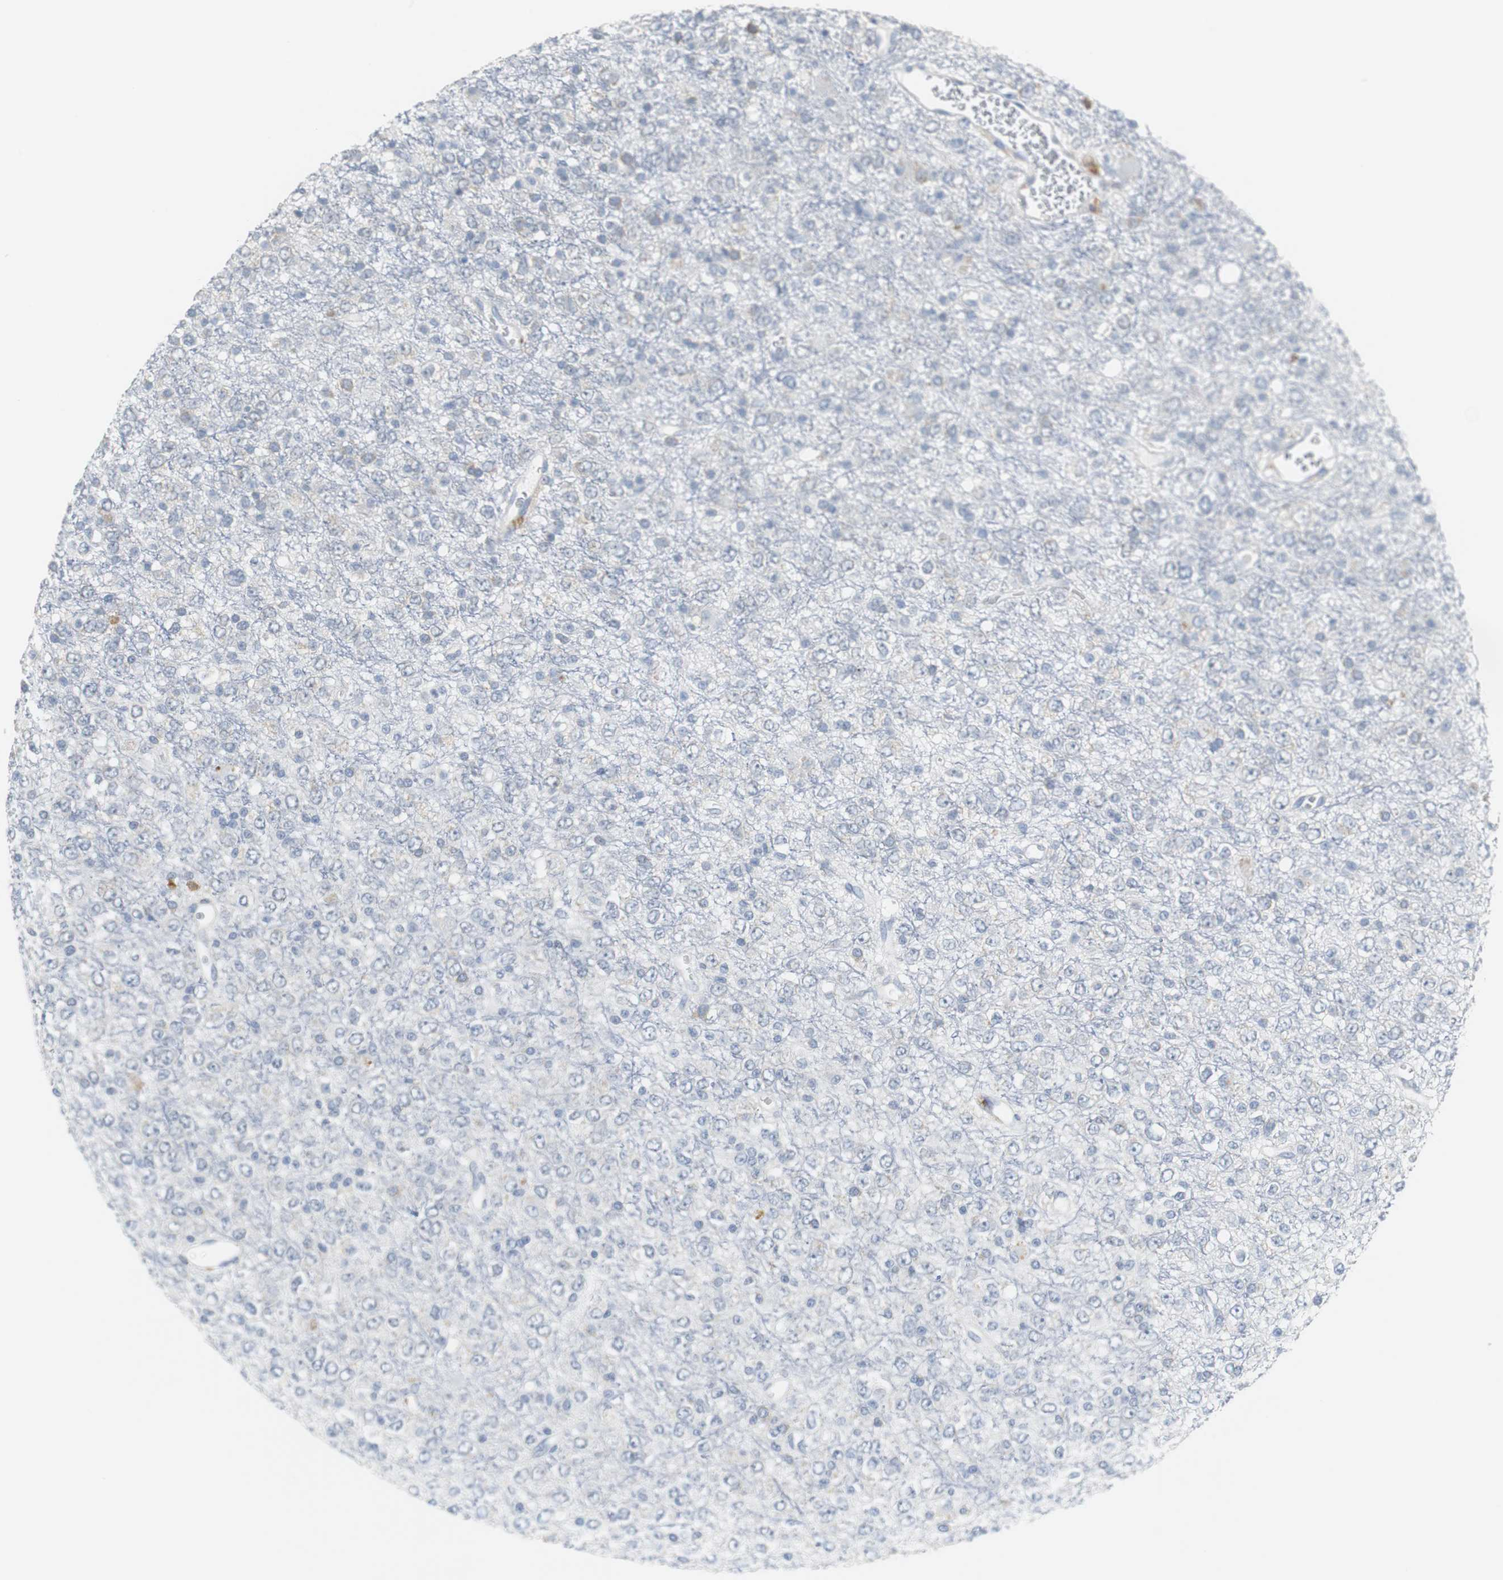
{"staining": {"intensity": "negative", "quantity": "none", "location": "none"}, "tissue": "glioma", "cell_type": "Tumor cells", "image_type": "cancer", "snomed": [{"axis": "morphology", "description": "Glioma, malignant, High grade"}, {"axis": "topography", "description": "pancreas cauda"}], "caption": "This is an IHC histopathology image of high-grade glioma (malignant). There is no positivity in tumor cells.", "gene": "PDIA4", "patient": {"sex": "male", "age": 60}}